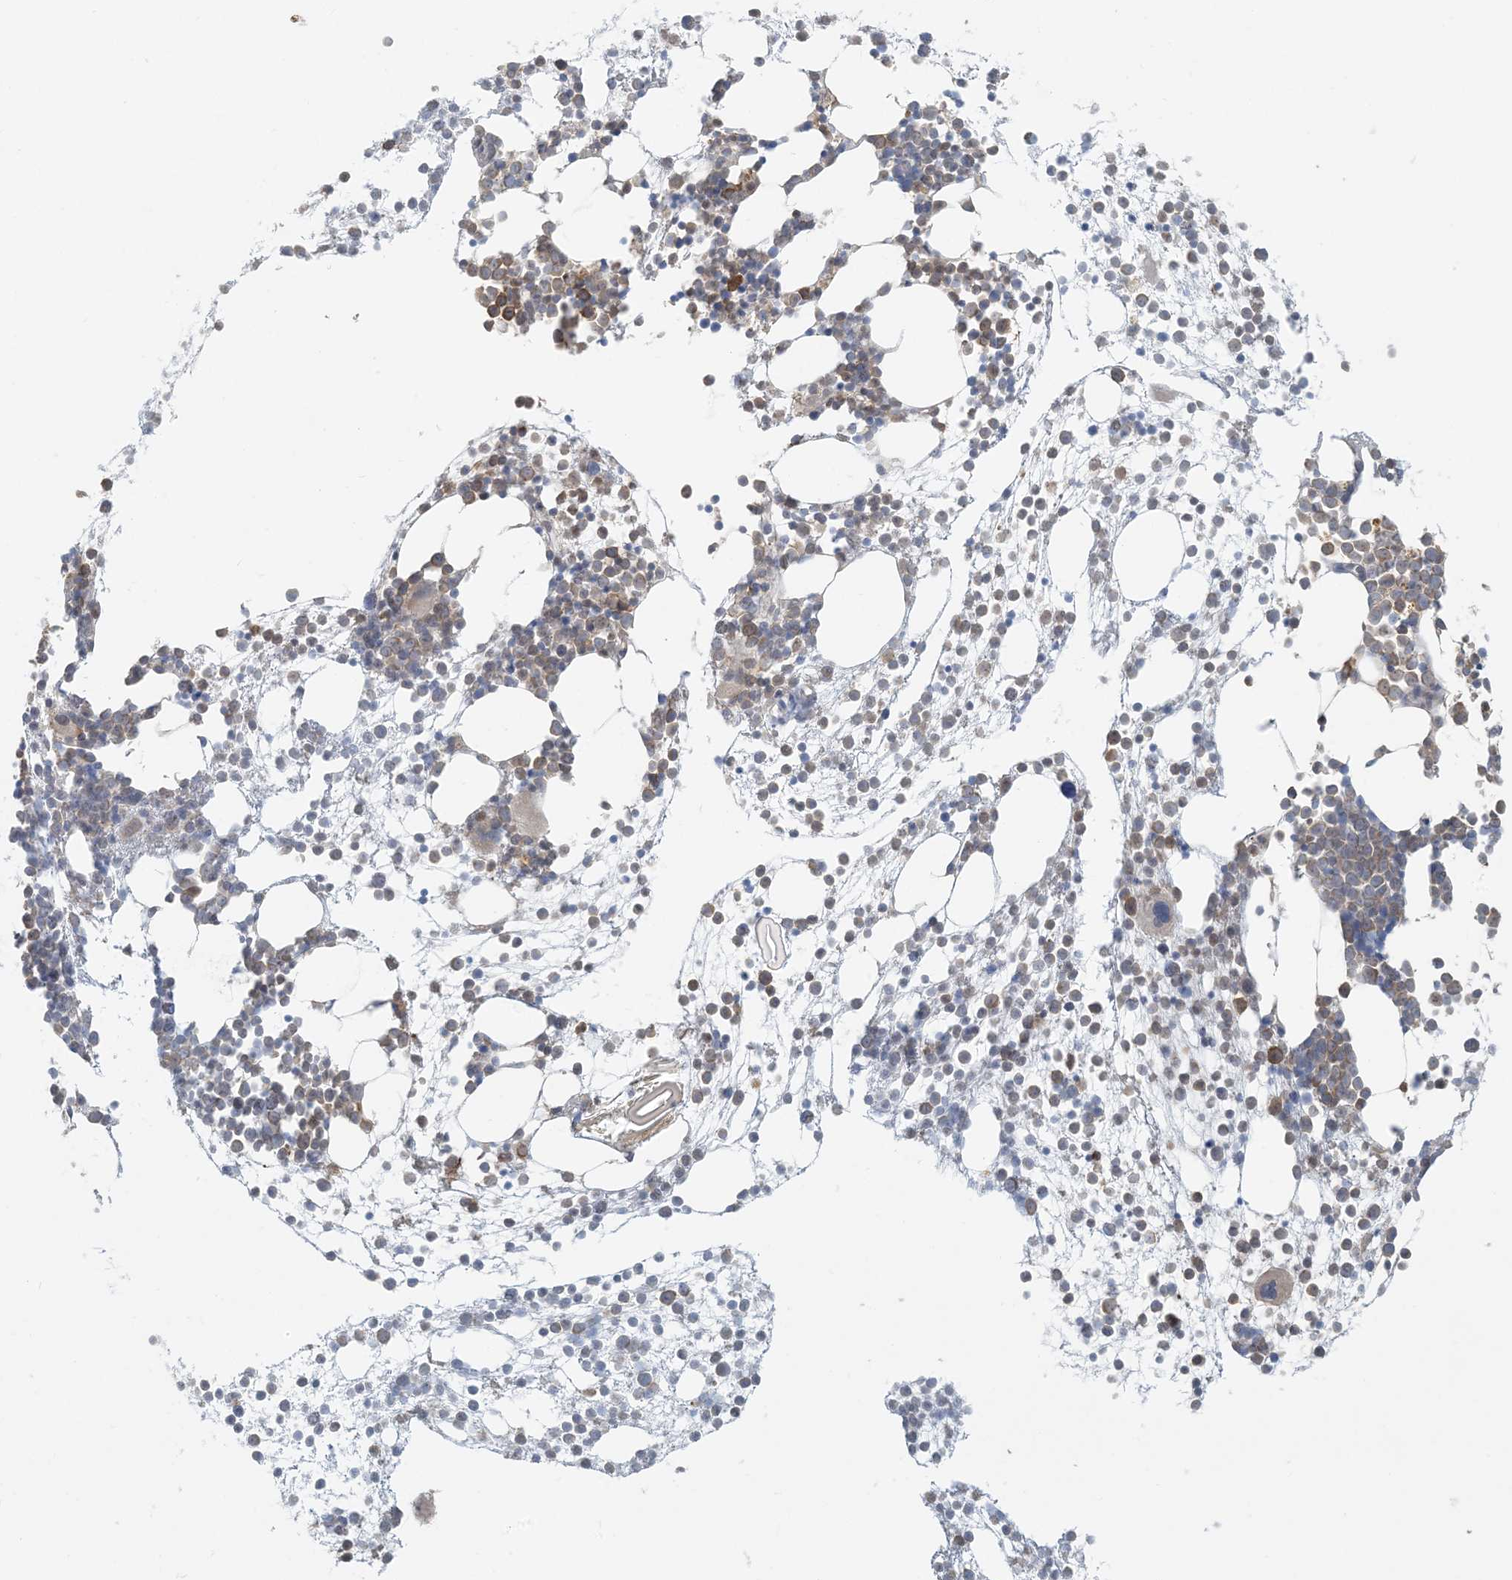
{"staining": {"intensity": "moderate", "quantity": "25%-75%", "location": "cytoplasmic/membranous"}, "tissue": "bone marrow", "cell_type": "Hematopoietic cells", "image_type": "normal", "snomed": [{"axis": "morphology", "description": "Normal tissue, NOS"}, {"axis": "topography", "description": "Bone marrow"}], "caption": "Bone marrow stained with immunohistochemistry (IHC) reveals moderate cytoplasmic/membranous staining in about 25%-75% of hematopoietic cells. The protein is stained brown, and the nuclei are stained in blue (DAB (3,3'-diaminobenzidine) IHC with brightfield microscopy, high magnification).", "gene": "HACL1", "patient": {"sex": "male", "age": 54}}